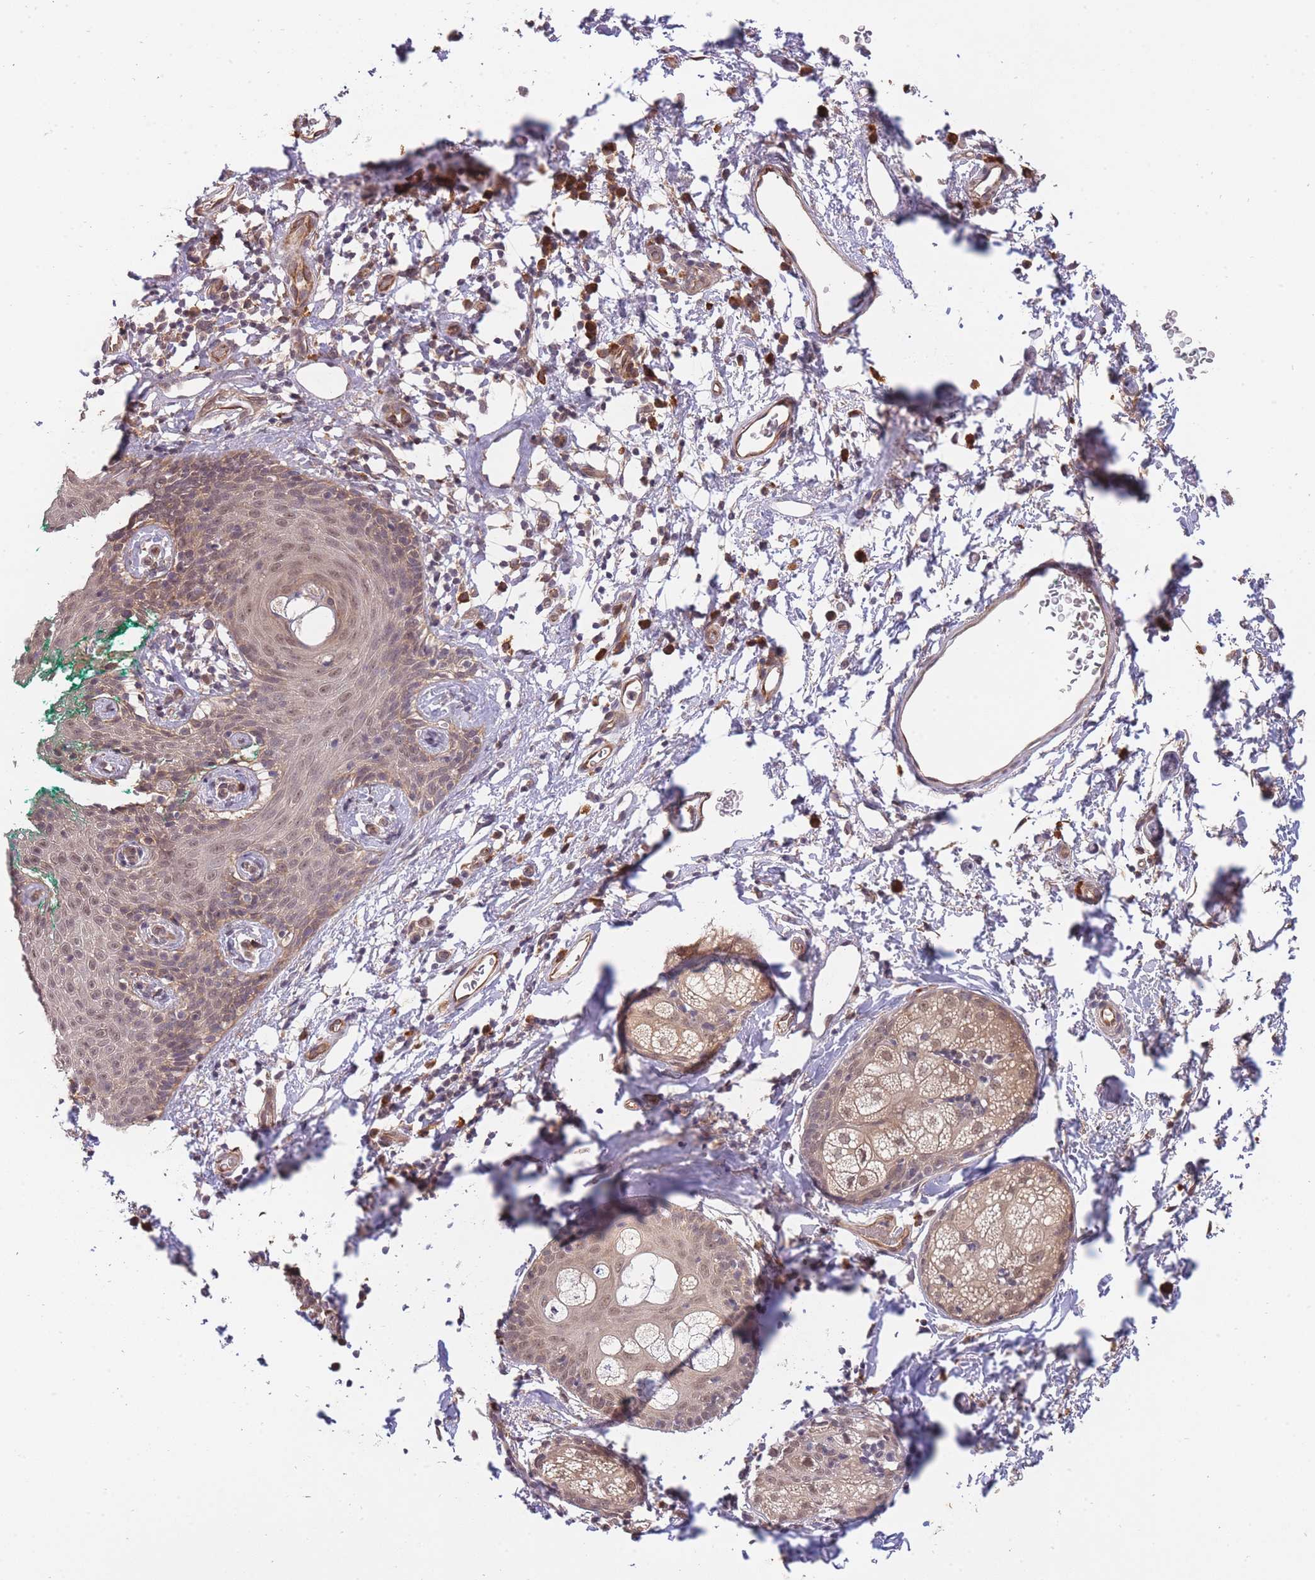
{"staining": {"intensity": "weak", "quantity": ">75%", "location": "nuclear"}, "tissue": "skin", "cell_type": "Epidermal cells", "image_type": "normal", "snomed": [{"axis": "morphology", "description": "Normal tissue, NOS"}, {"axis": "topography", "description": "Vulva"}], "caption": "Normal skin reveals weak nuclear expression in approximately >75% of epidermal cells (Brightfield microscopy of DAB IHC at high magnification)..", "gene": "SMC6", "patient": {"sex": "female", "age": 66}}